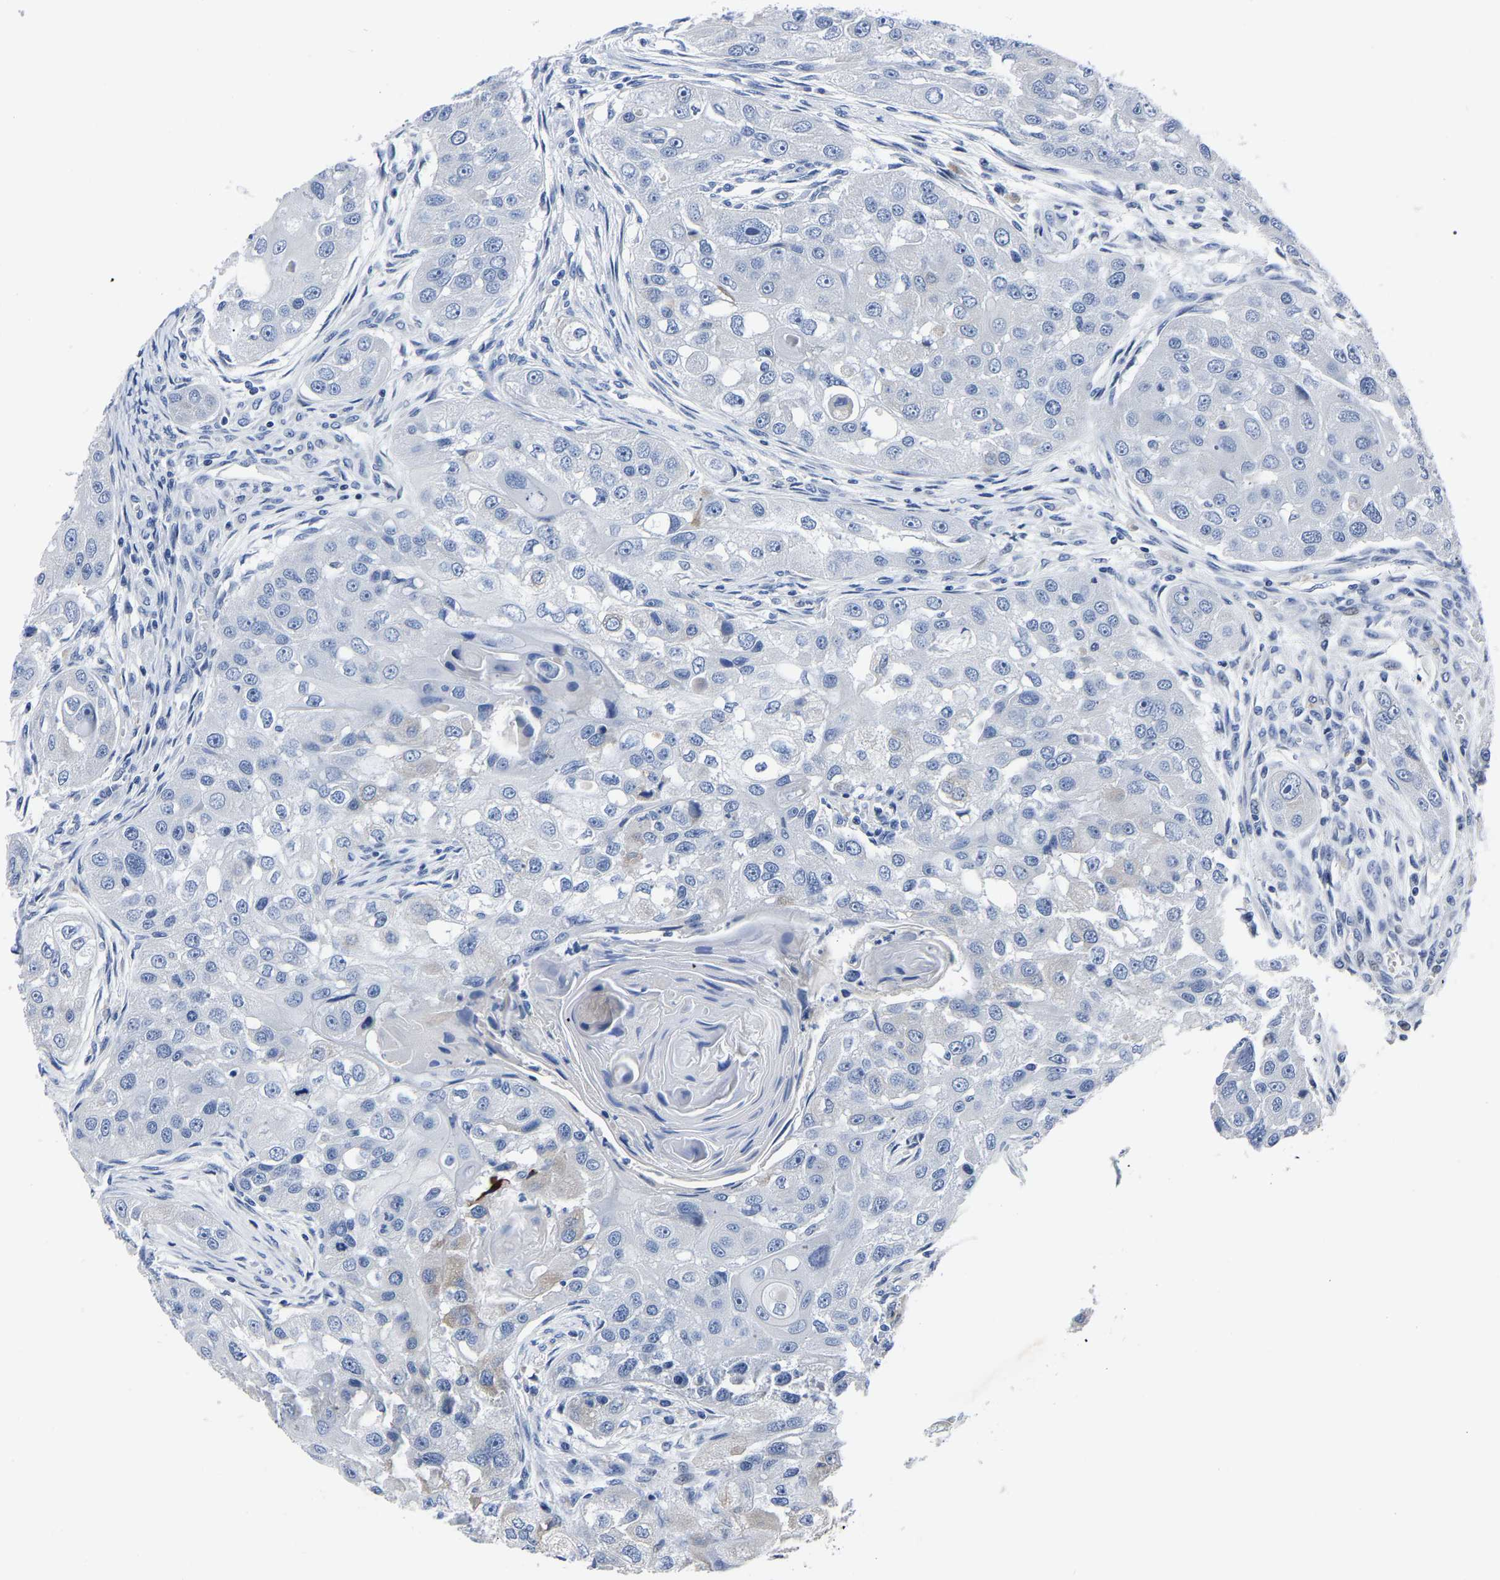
{"staining": {"intensity": "negative", "quantity": "none", "location": "none"}, "tissue": "head and neck cancer", "cell_type": "Tumor cells", "image_type": "cancer", "snomed": [{"axis": "morphology", "description": "Normal tissue, NOS"}, {"axis": "morphology", "description": "Squamous cell carcinoma, NOS"}, {"axis": "topography", "description": "Skeletal muscle"}, {"axis": "topography", "description": "Head-Neck"}], "caption": "High magnification brightfield microscopy of head and neck cancer (squamous cell carcinoma) stained with DAB (3,3'-diaminobenzidine) (brown) and counterstained with hematoxylin (blue): tumor cells show no significant expression.", "gene": "MOV10L1", "patient": {"sex": "male", "age": 51}}